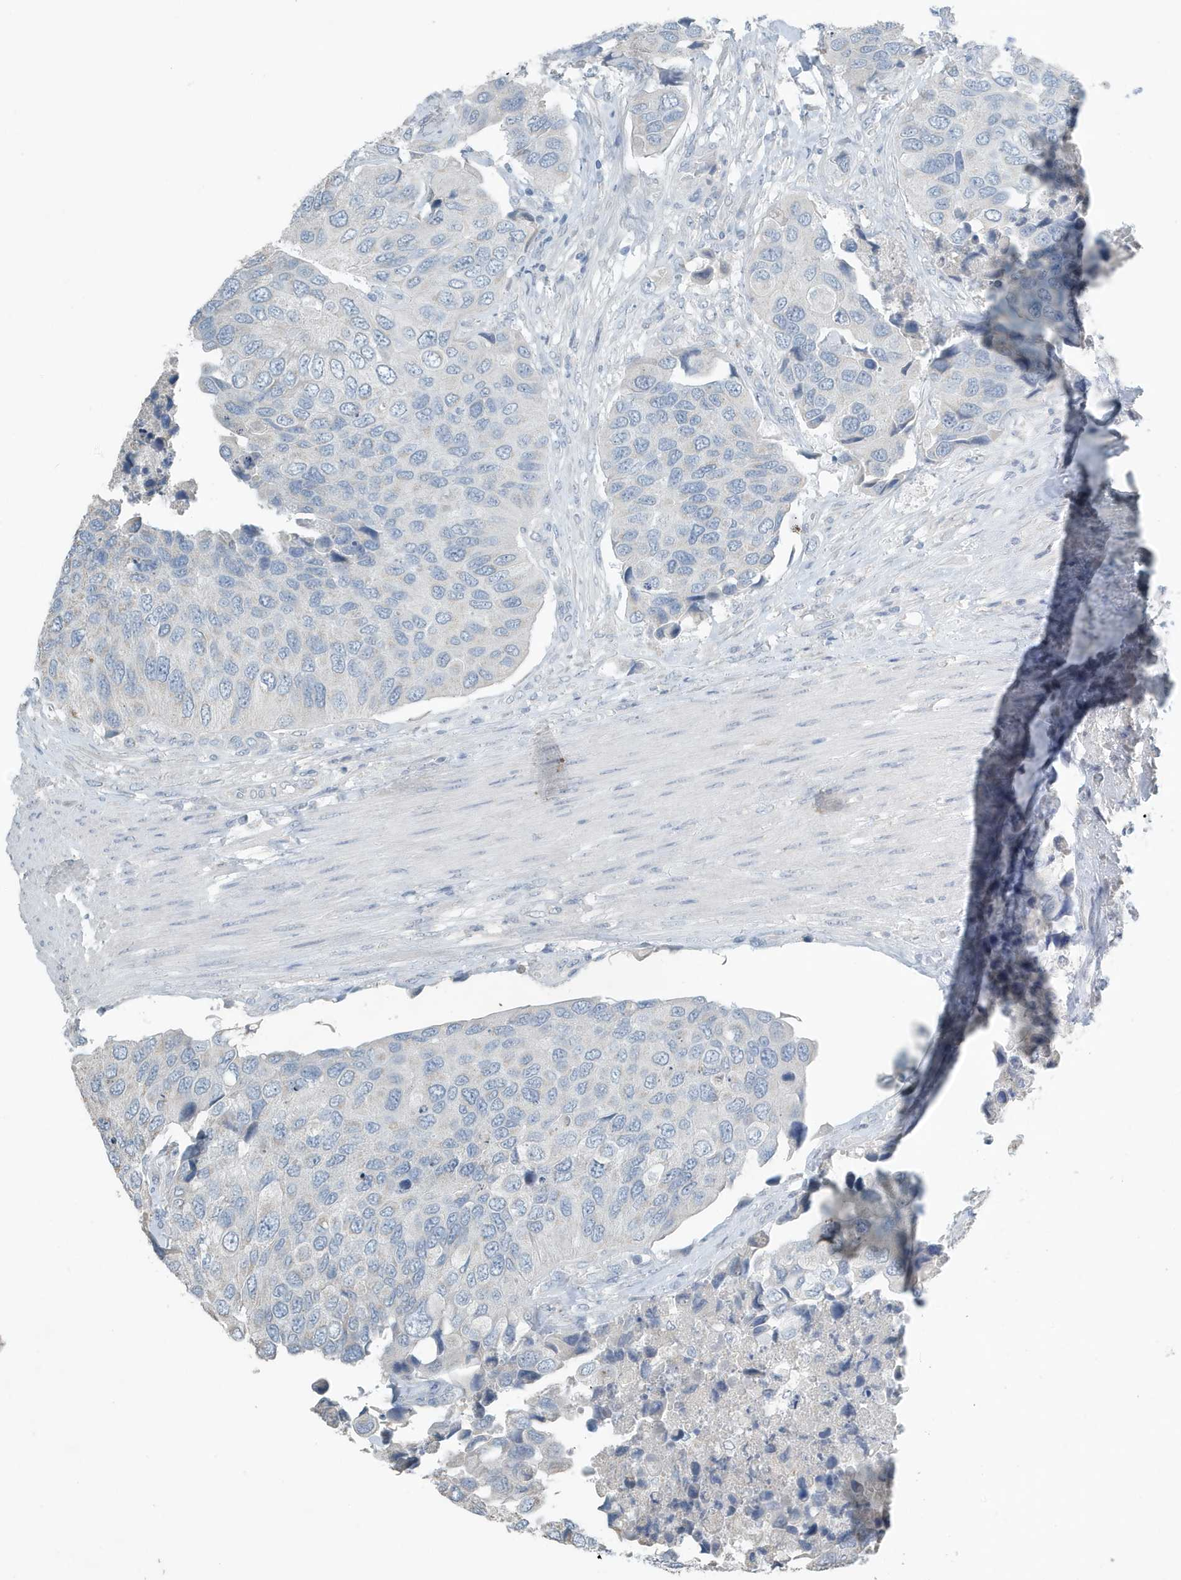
{"staining": {"intensity": "negative", "quantity": "none", "location": "none"}, "tissue": "urothelial cancer", "cell_type": "Tumor cells", "image_type": "cancer", "snomed": [{"axis": "morphology", "description": "Urothelial carcinoma, High grade"}, {"axis": "topography", "description": "Urinary bladder"}], "caption": "A histopathology image of human urothelial carcinoma (high-grade) is negative for staining in tumor cells. Nuclei are stained in blue.", "gene": "UGT2B4", "patient": {"sex": "male", "age": 74}}